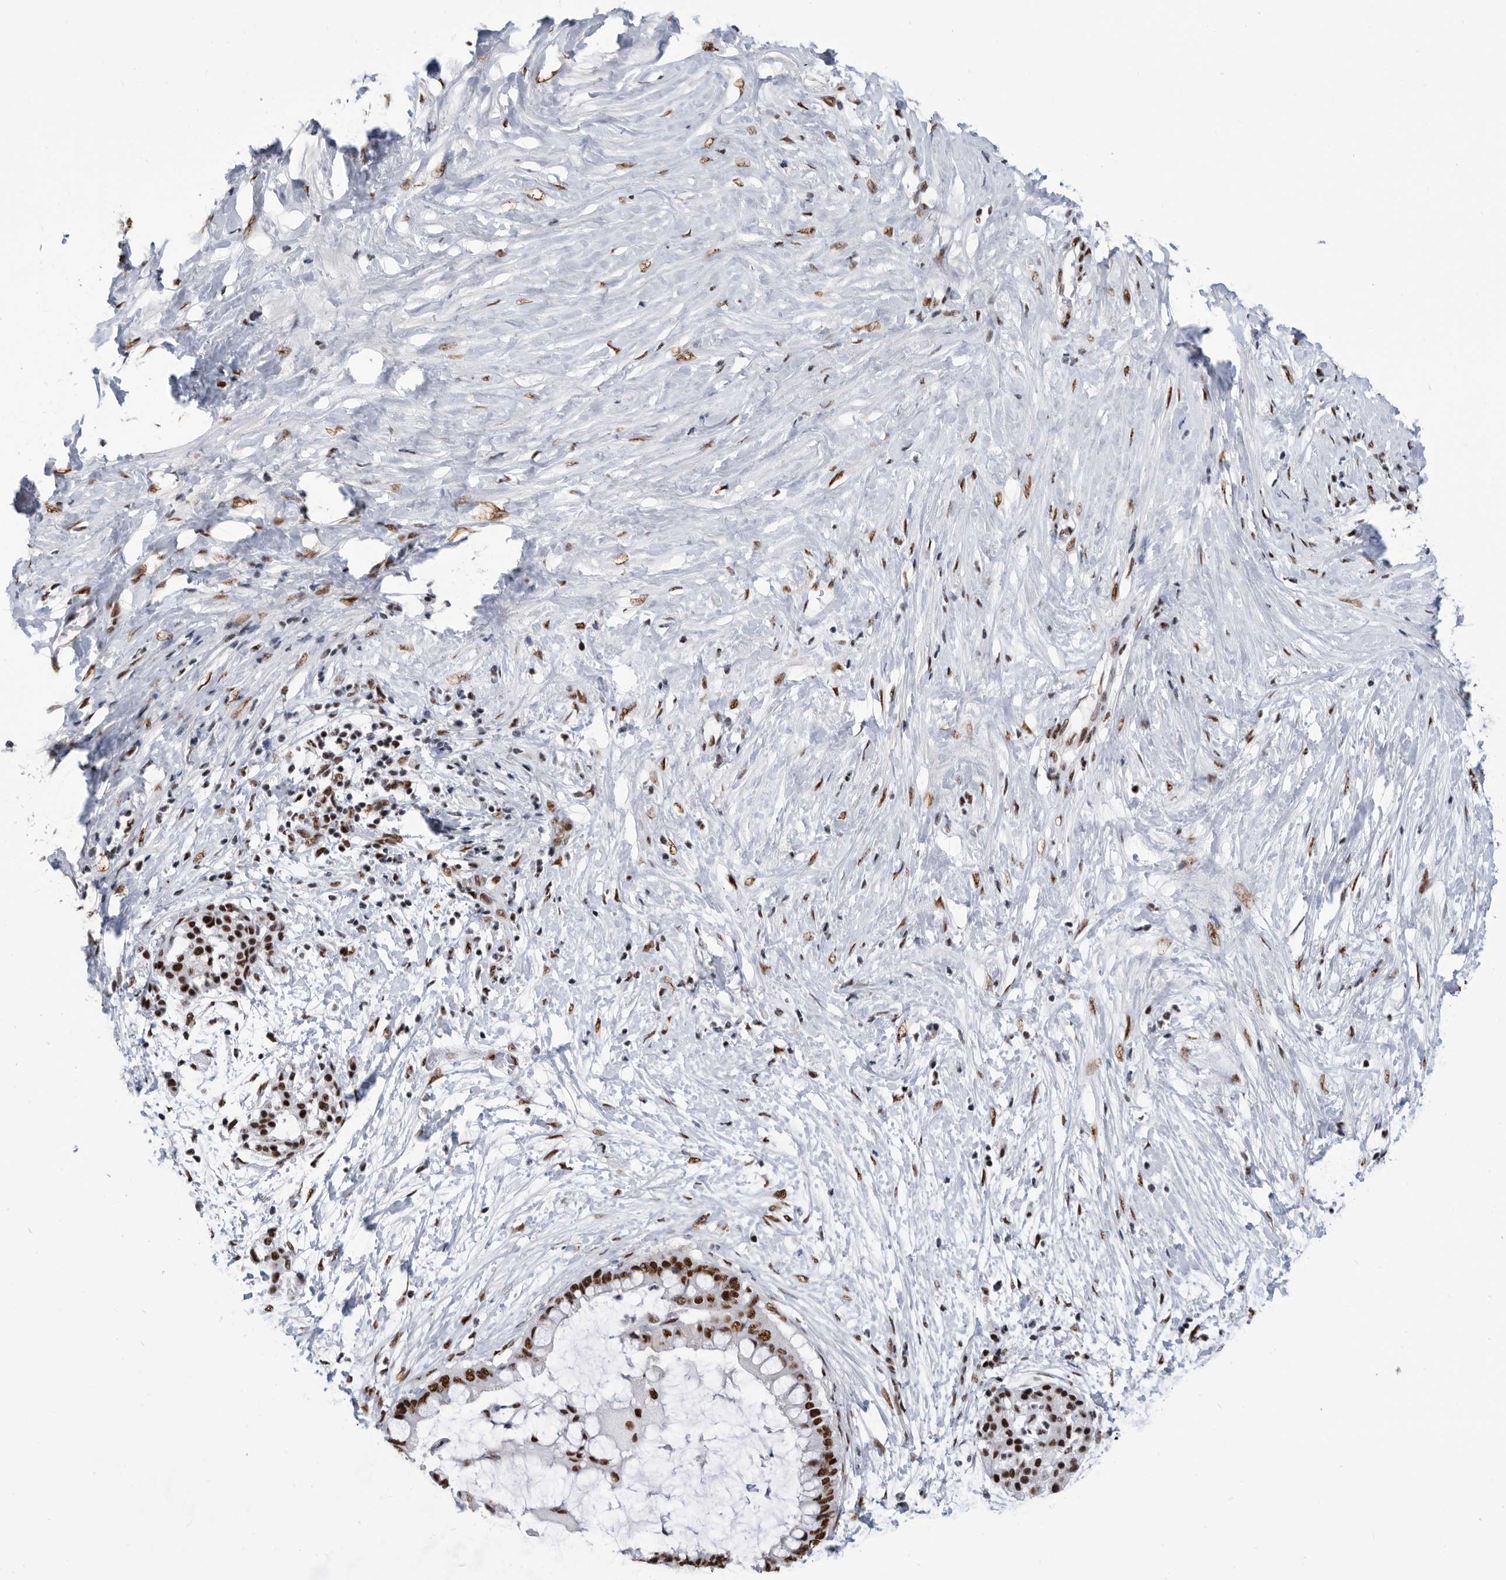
{"staining": {"intensity": "strong", "quantity": ">75%", "location": "nuclear"}, "tissue": "pancreatic cancer", "cell_type": "Tumor cells", "image_type": "cancer", "snomed": [{"axis": "morphology", "description": "Adenocarcinoma, NOS"}, {"axis": "topography", "description": "Pancreas"}], "caption": "A histopathology image showing strong nuclear expression in about >75% of tumor cells in adenocarcinoma (pancreatic), as visualized by brown immunohistochemical staining.", "gene": "SF3A1", "patient": {"sex": "male", "age": 41}}